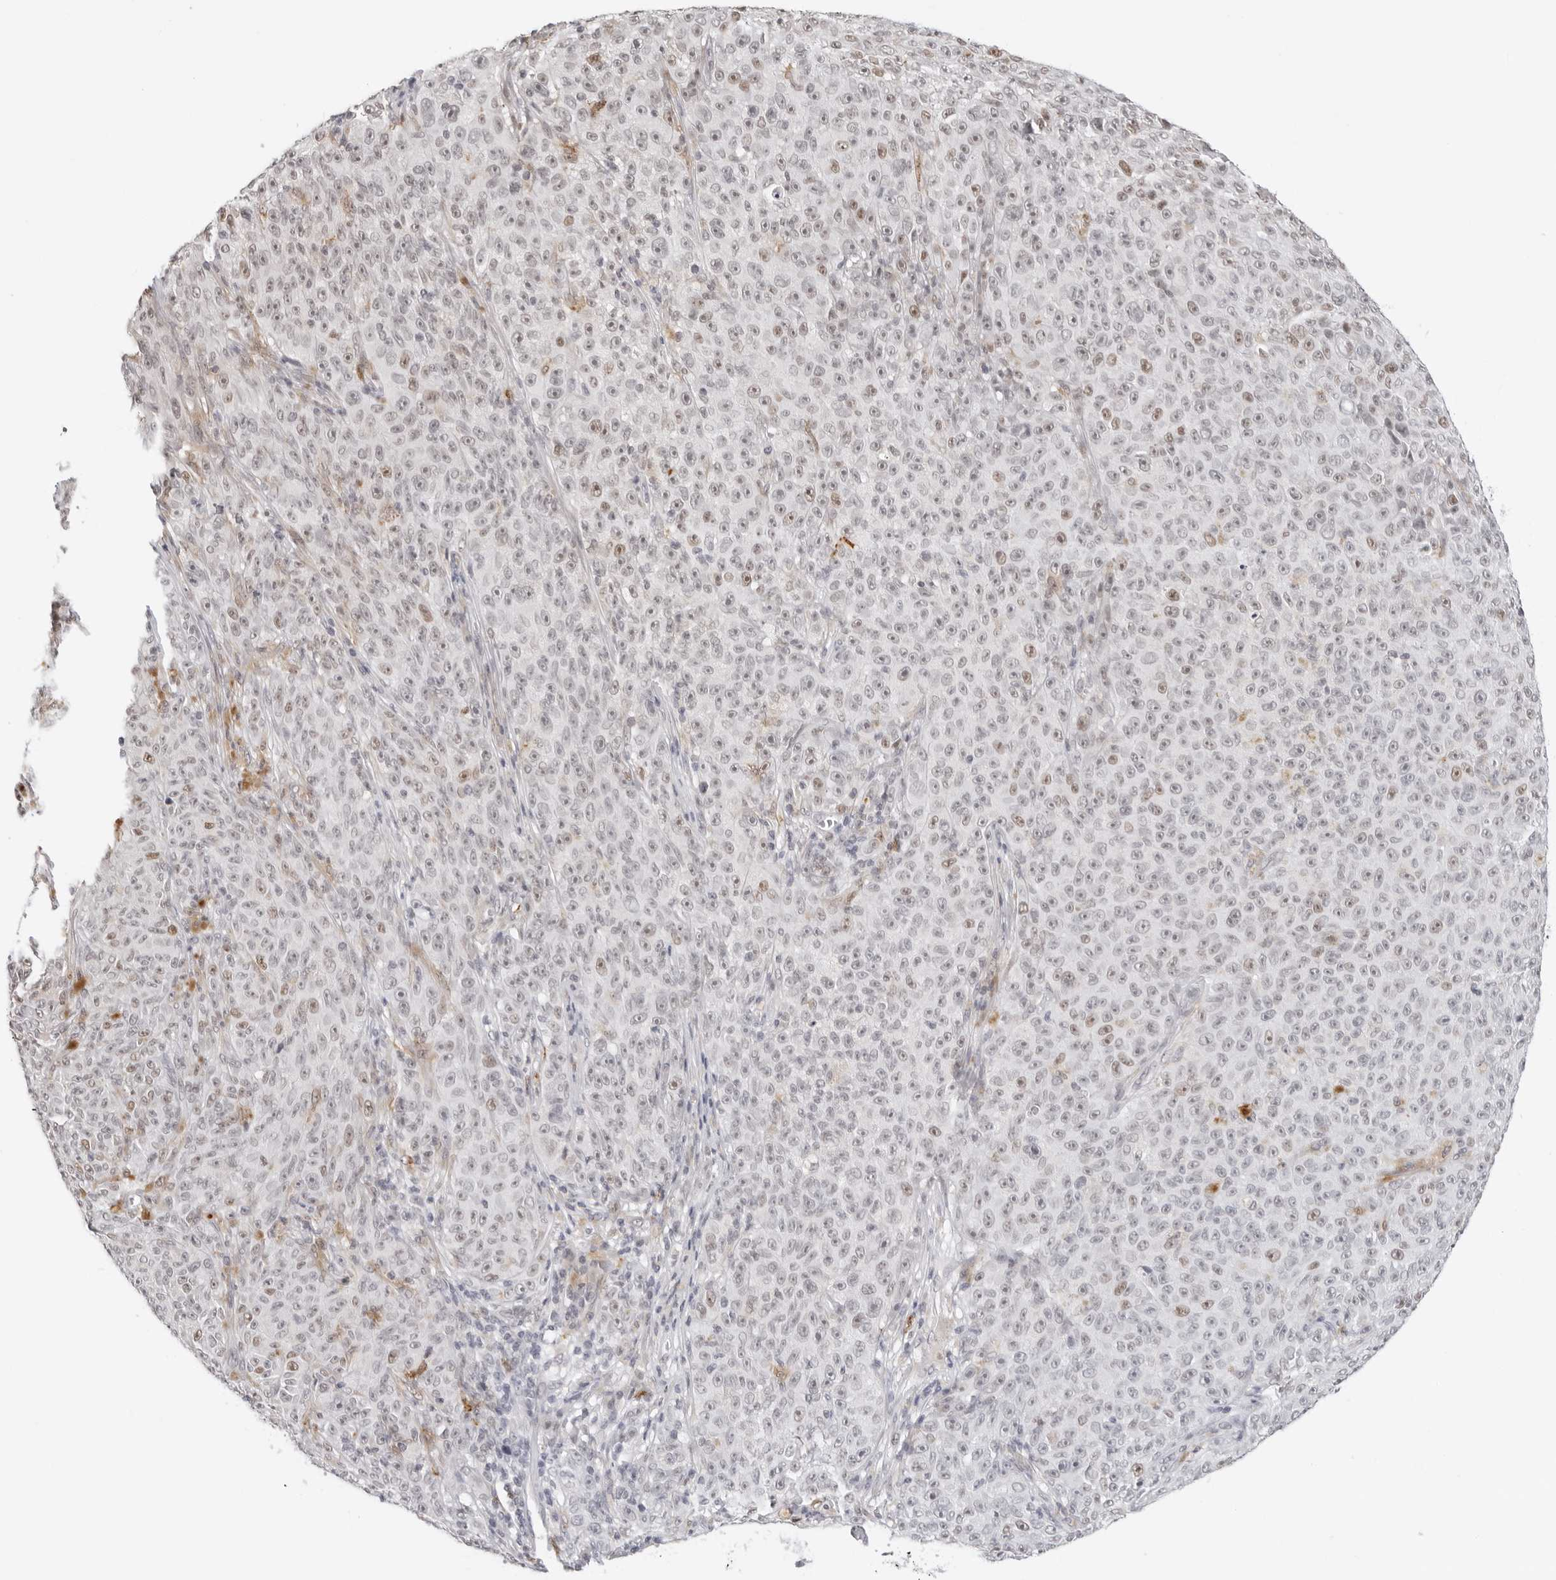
{"staining": {"intensity": "weak", "quantity": "25%-75%", "location": "nuclear"}, "tissue": "melanoma", "cell_type": "Tumor cells", "image_type": "cancer", "snomed": [{"axis": "morphology", "description": "Malignant melanoma, NOS"}, {"axis": "topography", "description": "Skin"}], "caption": "A micrograph of malignant melanoma stained for a protein shows weak nuclear brown staining in tumor cells.", "gene": "MSH6", "patient": {"sex": "female", "age": 82}}